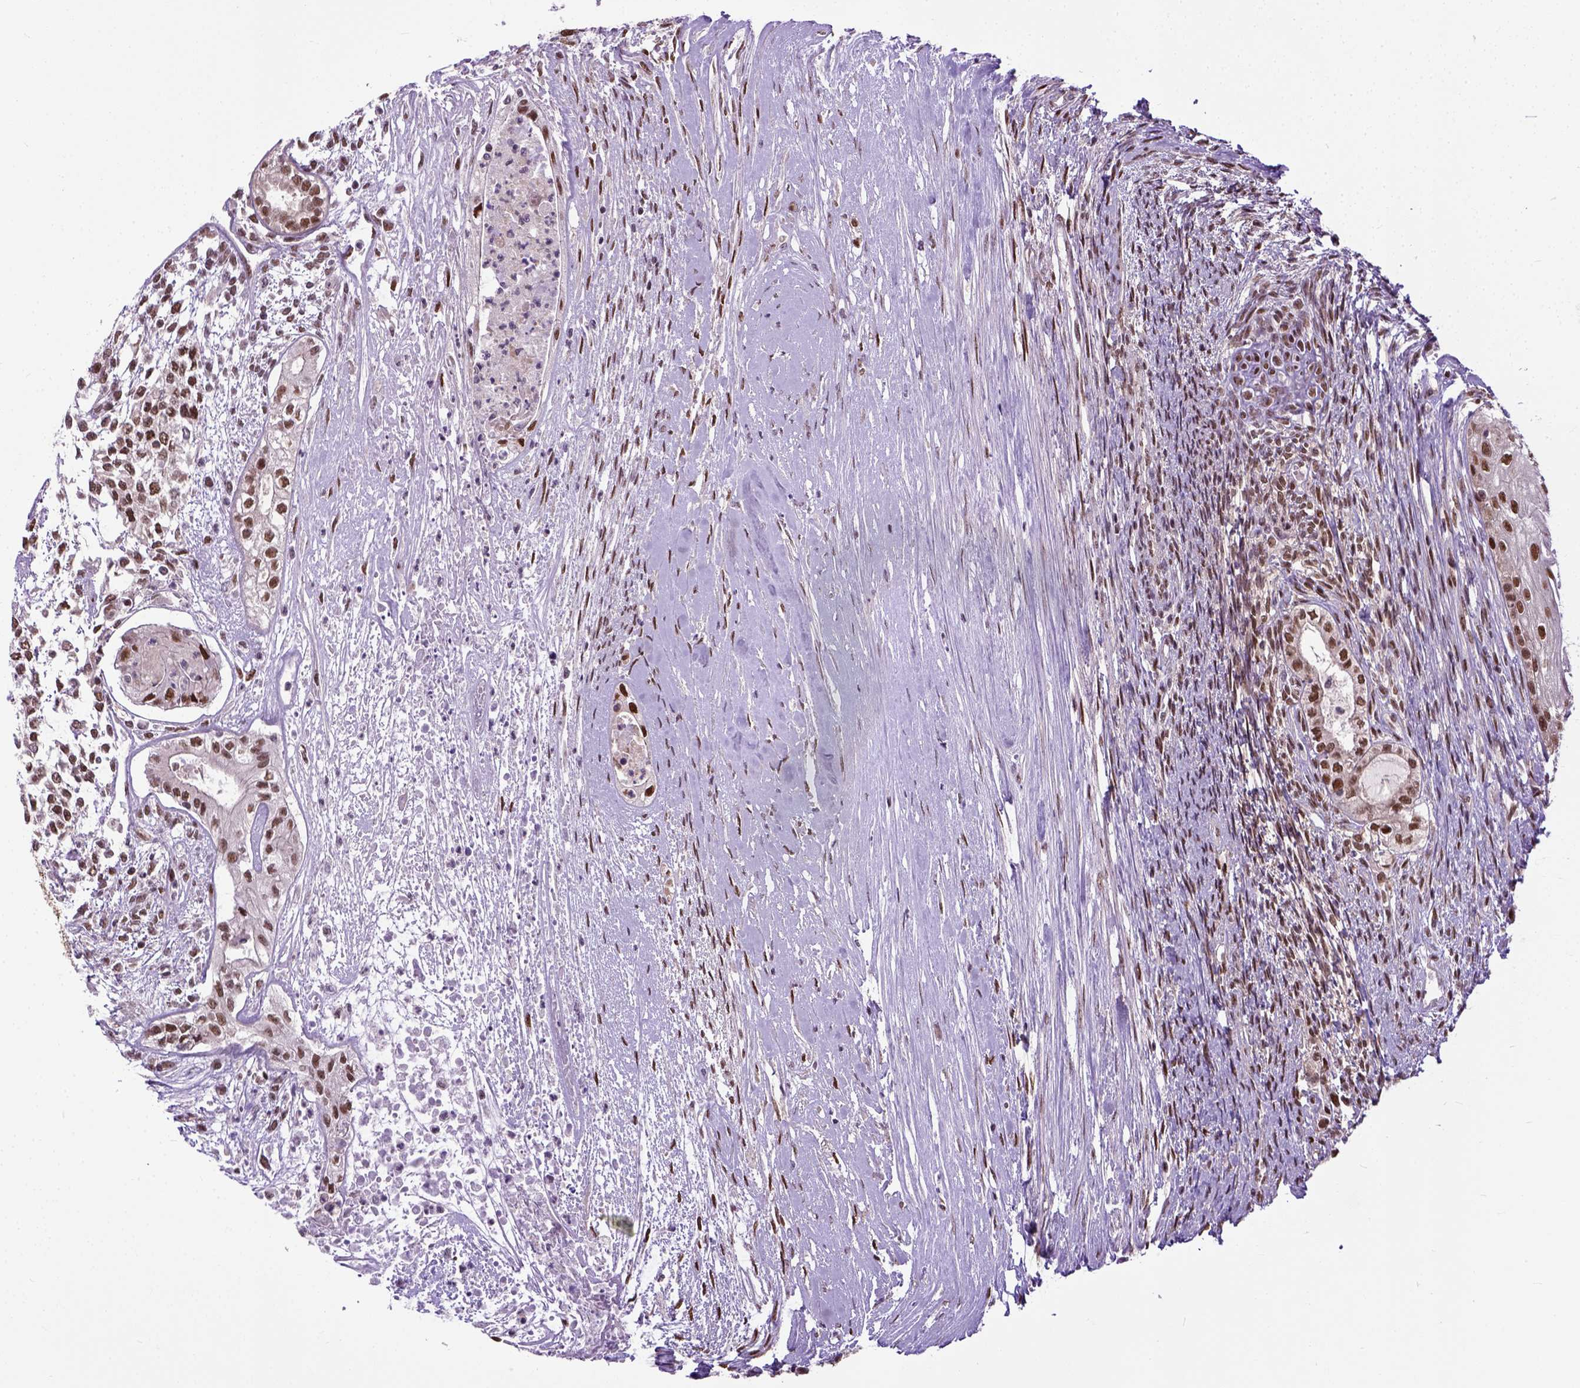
{"staining": {"intensity": "strong", "quantity": ">75%", "location": "nuclear"}, "tissue": "testis cancer", "cell_type": "Tumor cells", "image_type": "cancer", "snomed": [{"axis": "morphology", "description": "Carcinoma, Embryonal, NOS"}, {"axis": "topography", "description": "Testis"}], "caption": "Testis embryonal carcinoma stained with a protein marker shows strong staining in tumor cells.", "gene": "UBA3", "patient": {"sex": "male", "age": 37}}